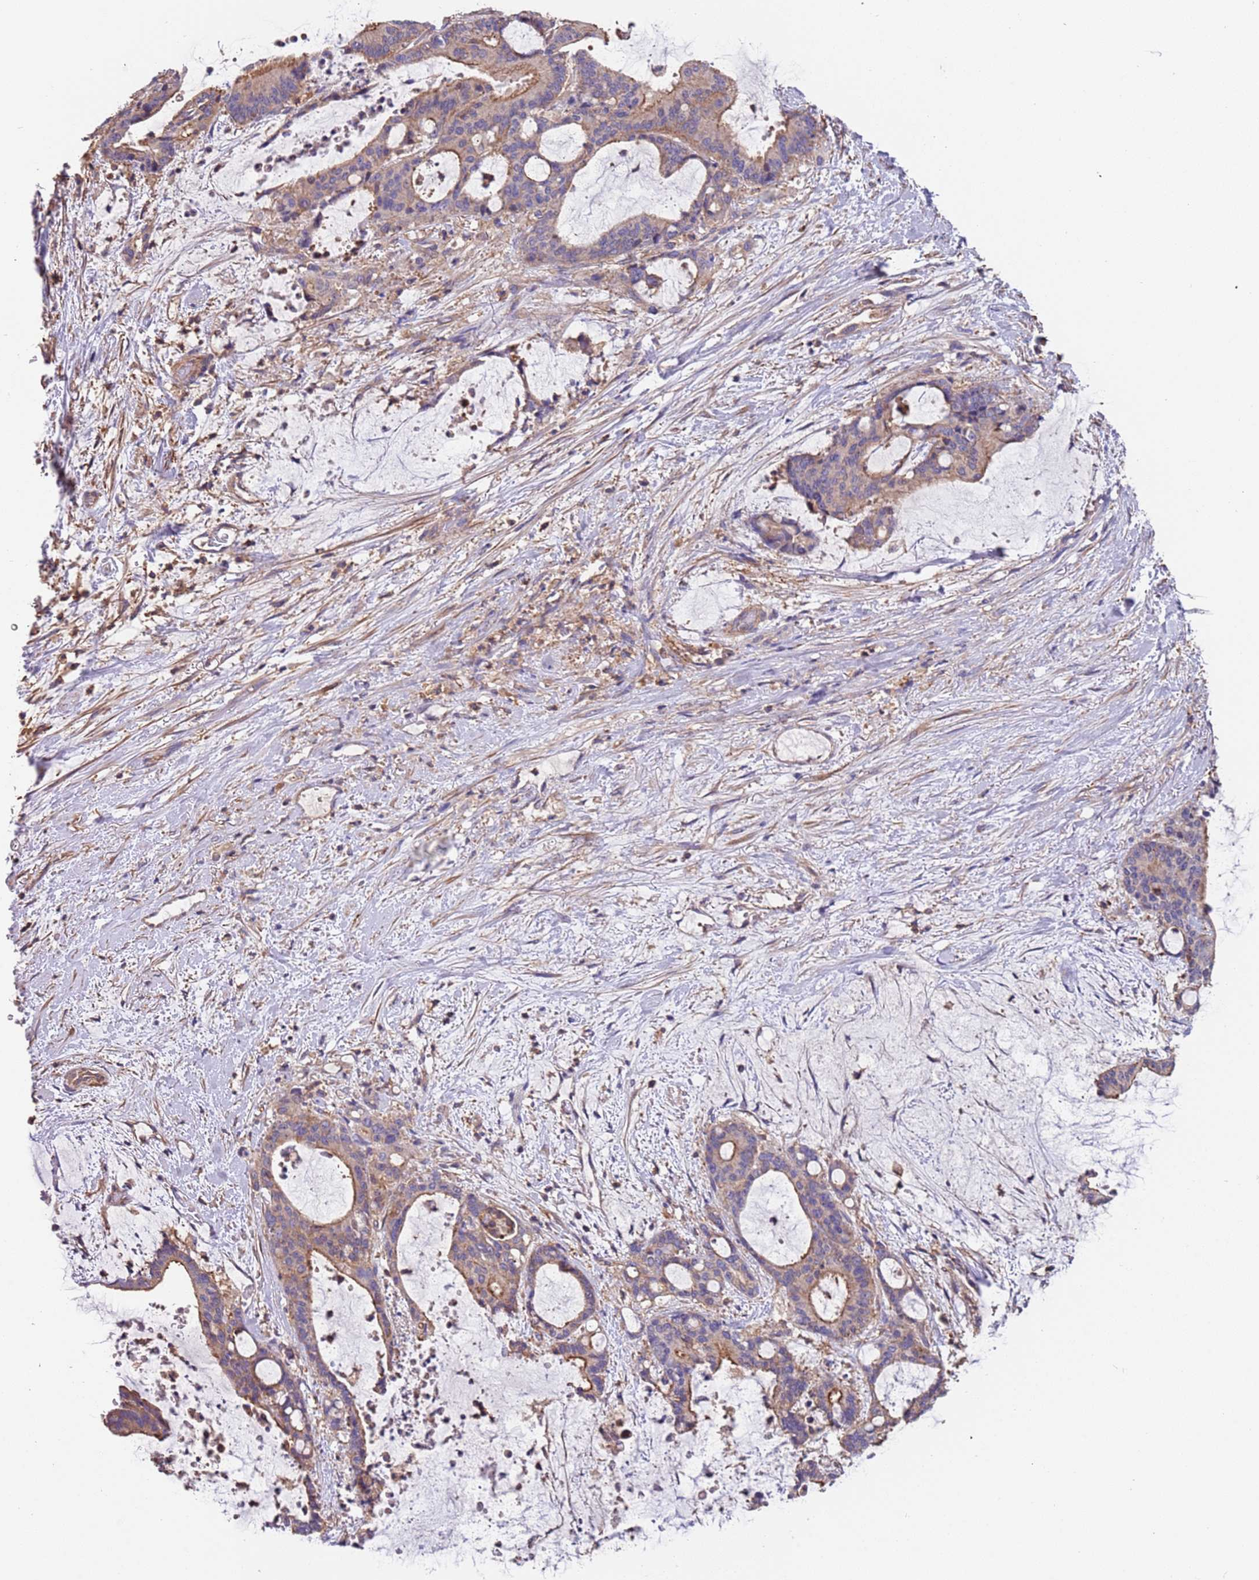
{"staining": {"intensity": "moderate", "quantity": "<25%", "location": "cytoplasmic/membranous"}, "tissue": "liver cancer", "cell_type": "Tumor cells", "image_type": "cancer", "snomed": [{"axis": "morphology", "description": "Normal tissue, NOS"}, {"axis": "morphology", "description": "Cholangiocarcinoma"}, {"axis": "topography", "description": "Liver"}, {"axis": "topography", "description": "Peripheral nerve tissue"}], "caption": "Protein staining by IHC shows moderate cytoplasmic/membranous staining in approximately <25% of tumor cells in liver cholangiocarcinoma.", "gene": "SYT4", "patient": {"sex": "female", "age": 73}}